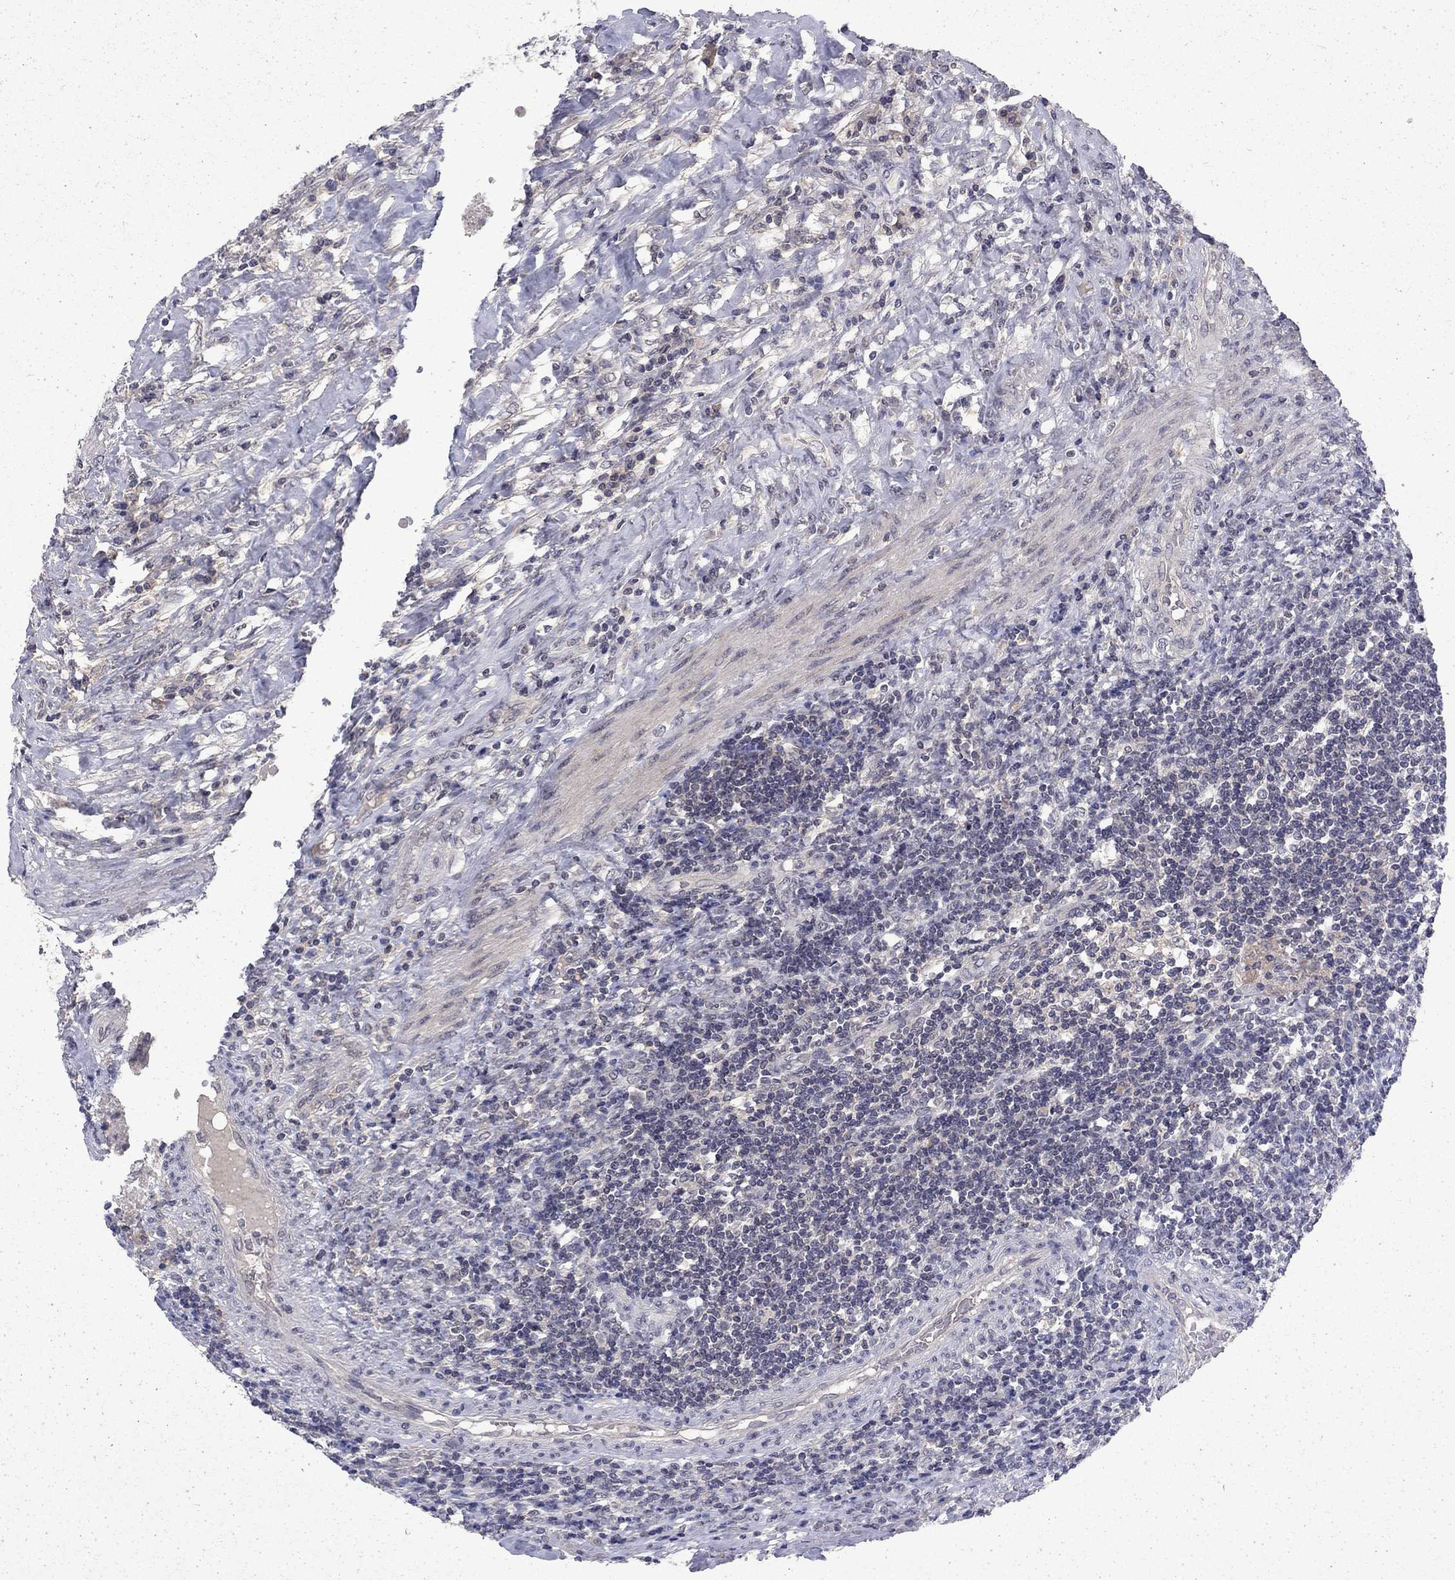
{"staining": {"intensity": "negative", "quantity": "none", "location": "none"}, "tissue": "testis cancer", "cell_type": "Tumor cells", "image_type": "cancer", "snomed": [{"axis": "morphology", "description": "Necrosis, NOS"}, {"axis": "morphology", "description": "Carcinoma, Embryonal, NOS"}, {"axis": "topography", "description": "Testis"}], "caption": "This is an IHC micrograph of human embryonal carcinoma (testis). There is no staining in tumor cells.", "gene": "CHAT", "patient": {"sex": "male", "age": 19}}